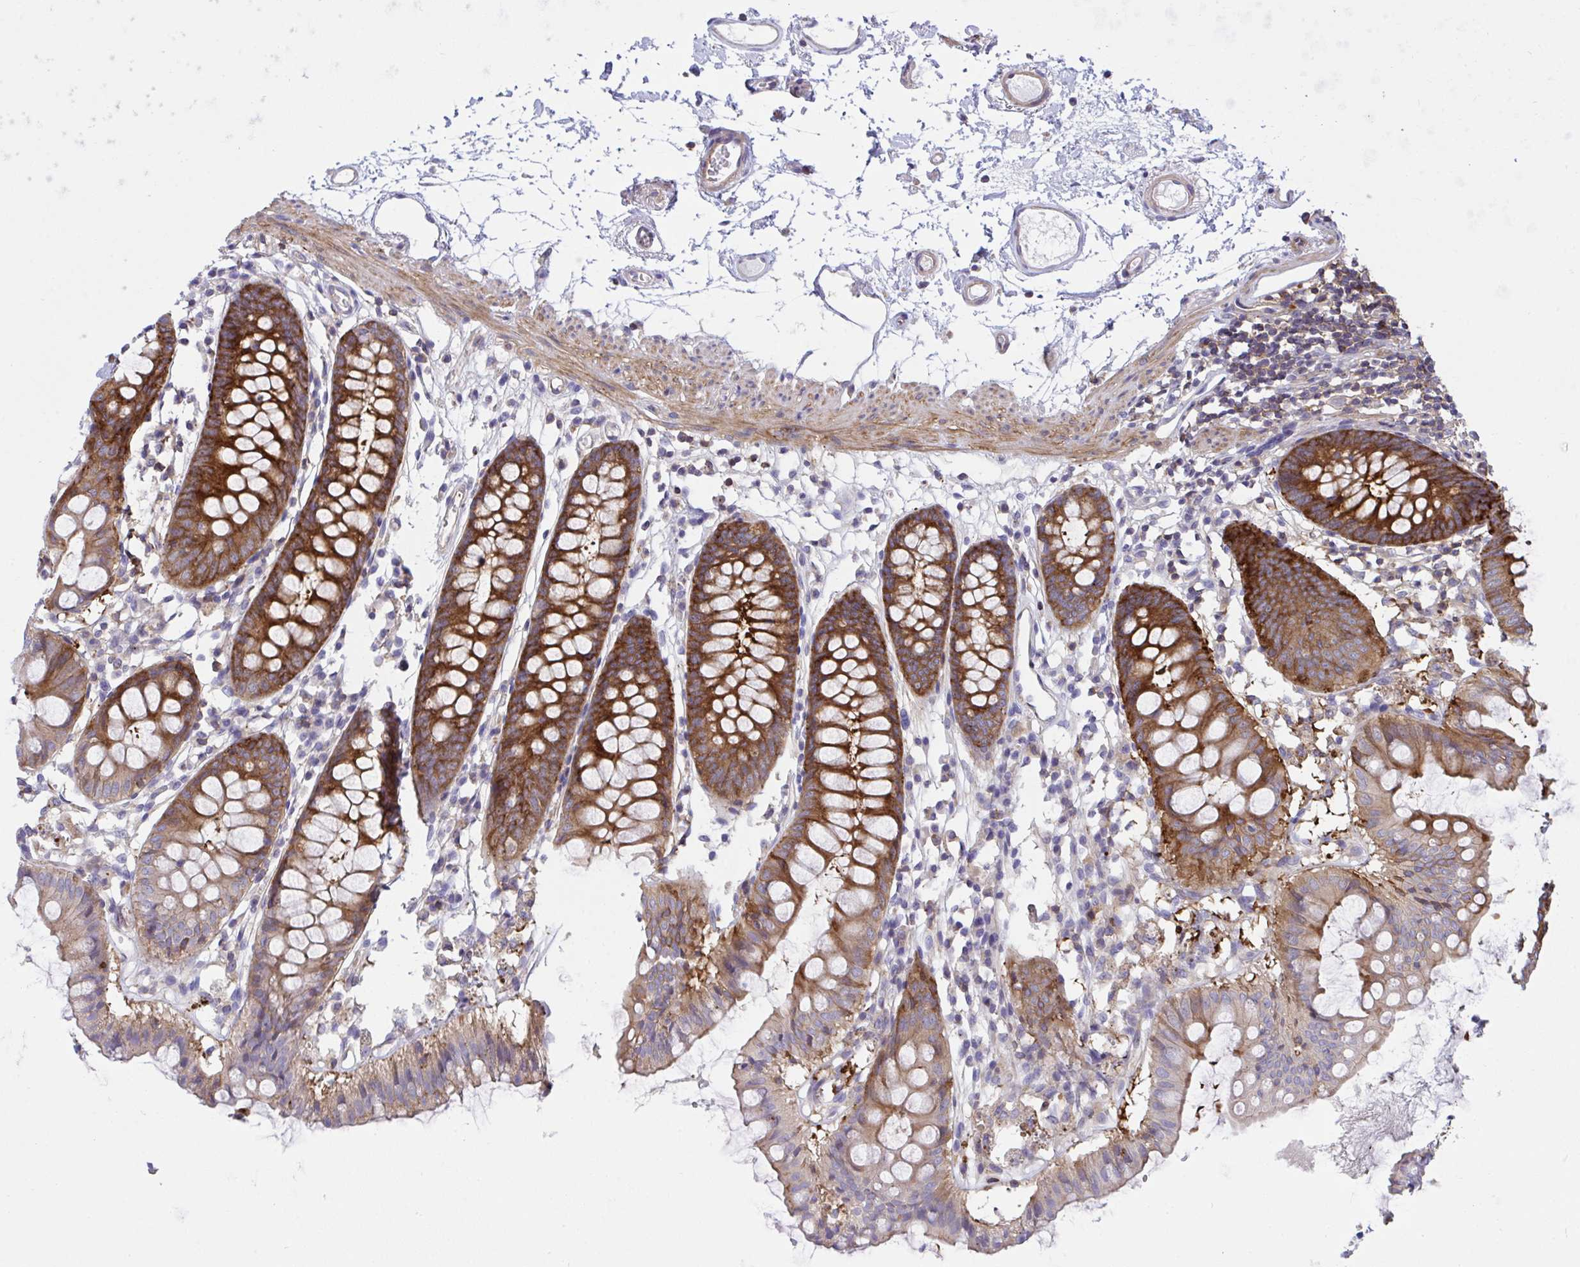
{"staining": {"intensity": "moderate", "quantity": ">75%", "location": "cytoplasmic/membranous"}, "tissue": "colon", "cell_type": "Endothelial cells", "image_type": "normal", "snomed": [{"axis": "morphology", "description": "Normal tissue, NOS"}, {"axis": "topography", "description": "Colon"}], "caption": "A histopathology image of colon stained for a protein shows moderate cytoplasmic/membranous brown staining in endothelial cells. (DAB (3,3'-diaminobenzidine) IHC with brightfield microscopy, high magnification).", "gene": "PPIH", "patient": {"sex": "female", "age": 84}}